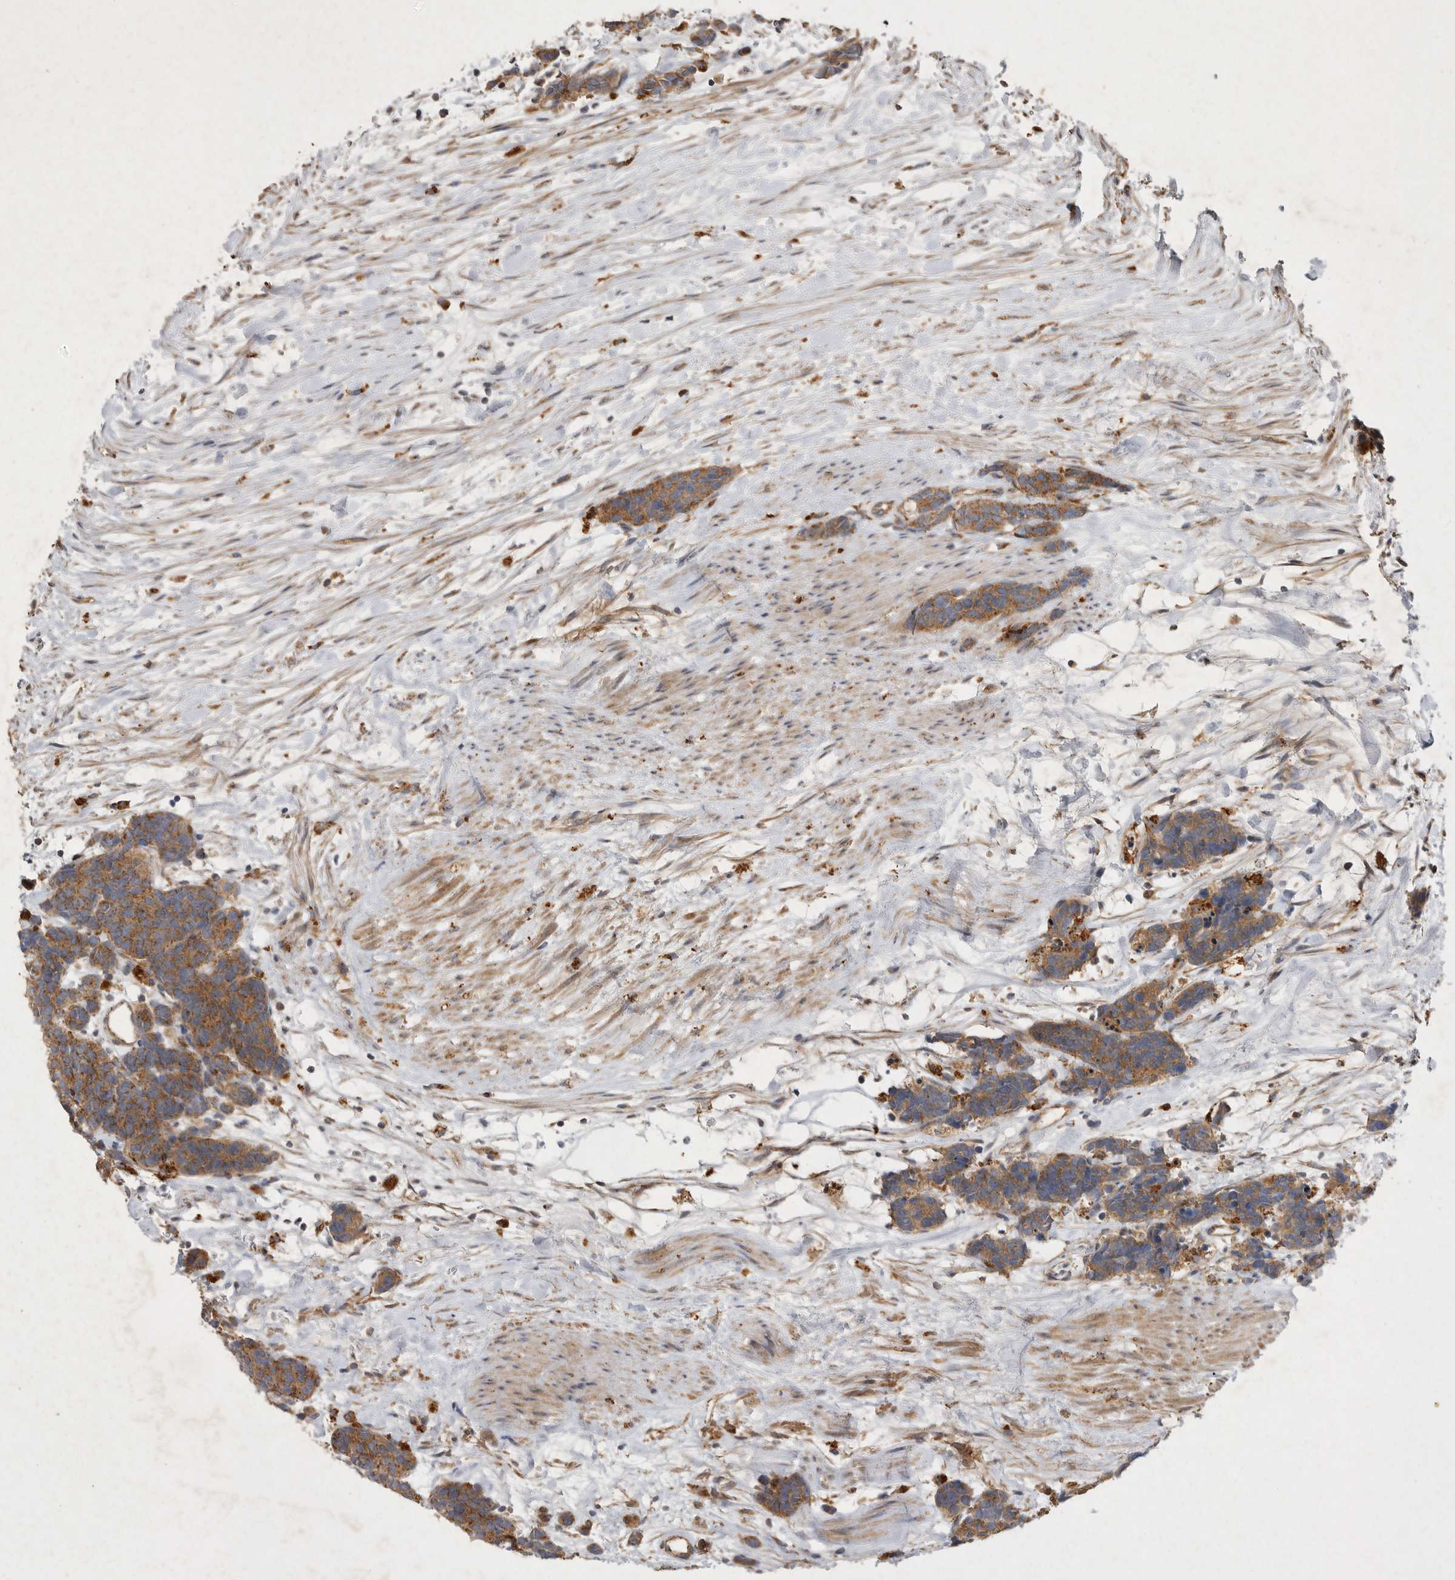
{"staining": {"intensity": "moderate", "quantity": ">75%", "location": "cytoplasmic/membranous"}, "tissue": "carcinoid", "cell_type": "Tumor cells", "image_type": "cancer", "snomed": [{"axis": "morphology", "description": "Carcinoma, NOS"}, {"axis": "morphology", "description": "Carcinoid, malignant, NOS"}, {"axis": "topography", "description": "Urinary bladder"}], "caption": "This image demonstrates carcinoid stained with immunohistochemistry to label a protein in brown. The cytoplasmic/membranous of tumor cells show moderate positivity for the protein. Nuclei are counter-stained blue.", "gene": "MRPL41", "patient": {"sex": "male", "age": 57}}